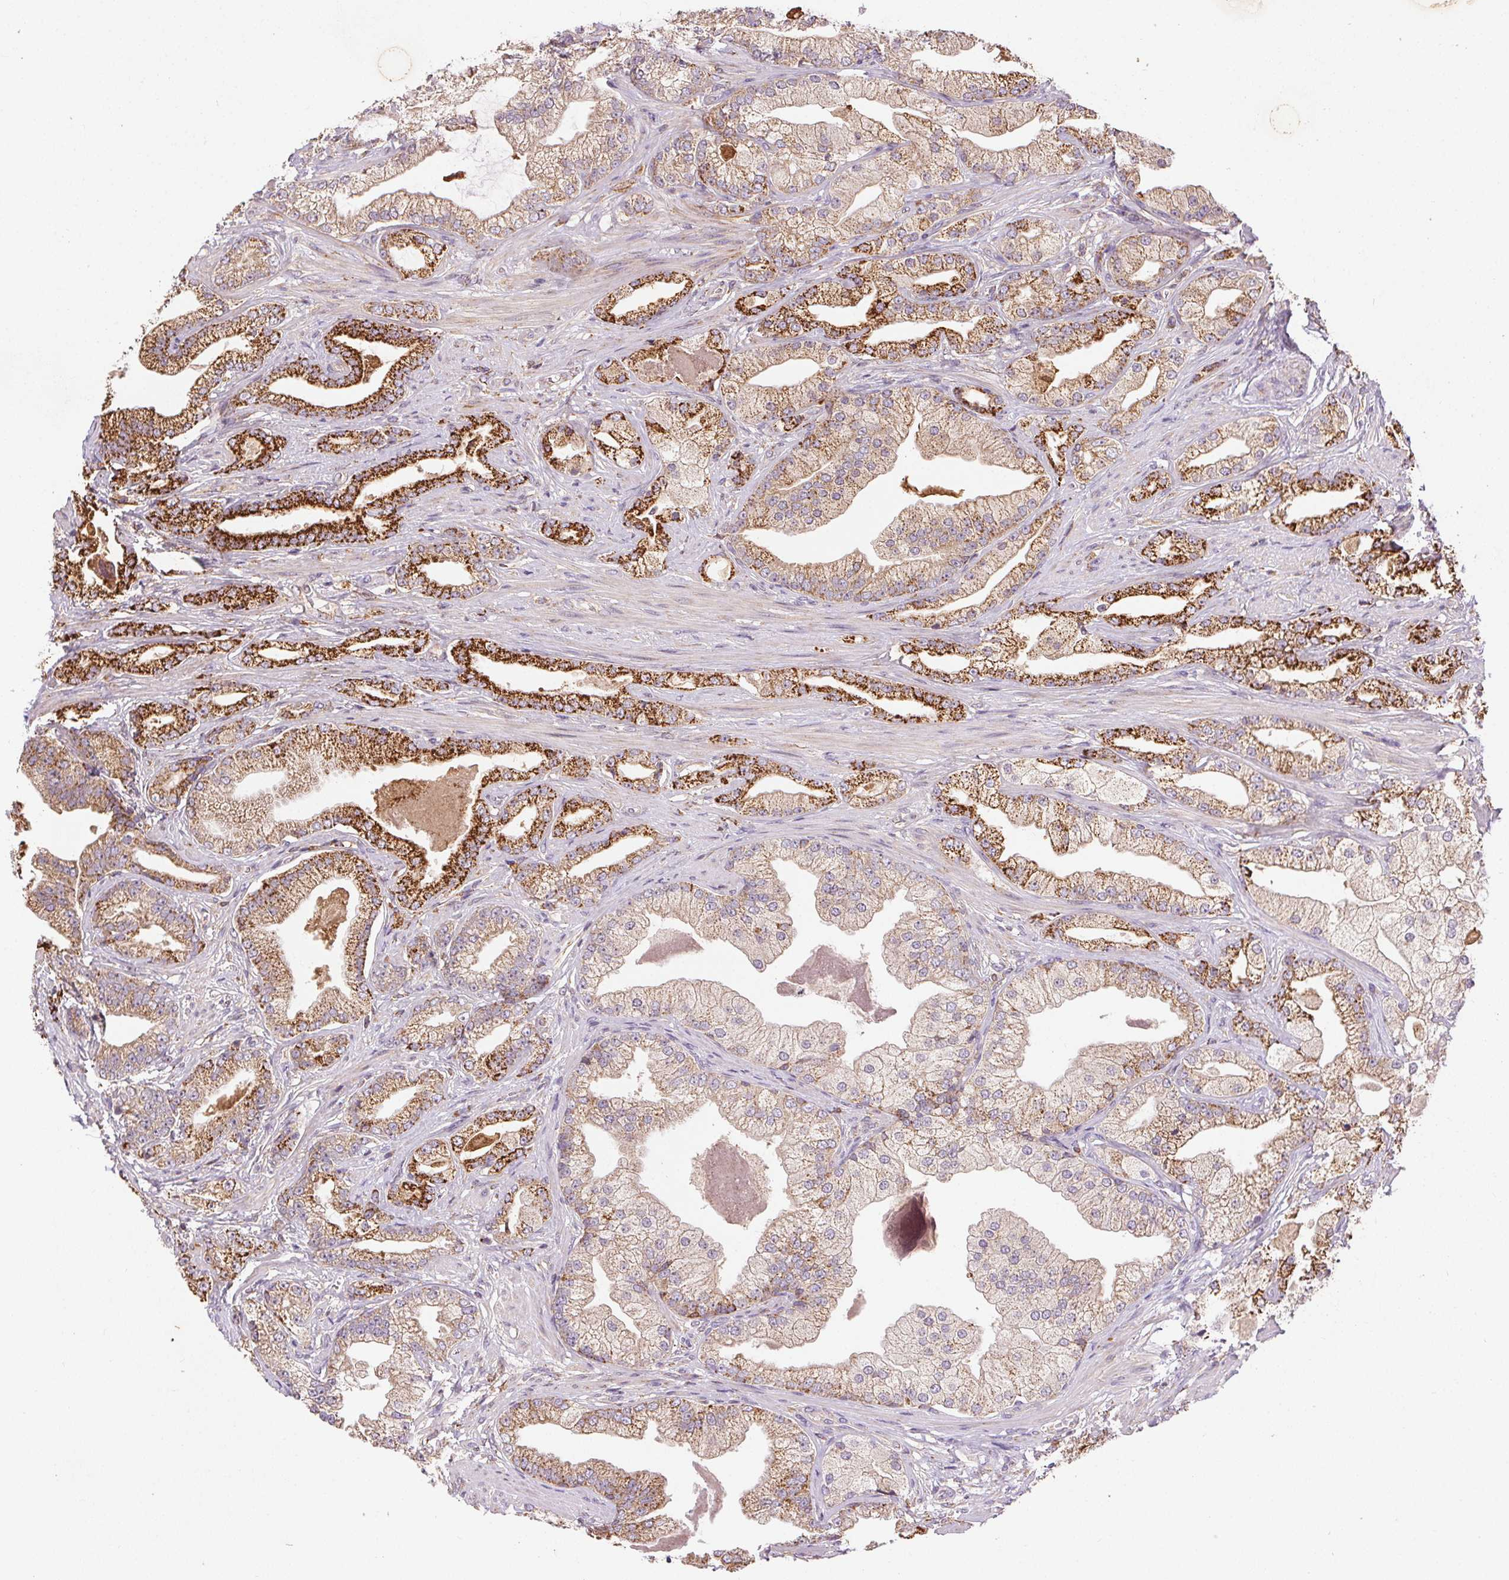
{"staining": {"intensity": "strong", "quantity": "25%-75%", "location": "cytoplasmic/membranous"}, "tissue": "prostate cancer", "cell_type": "Tumor cells", "image_type": "cancer", "snomed": [{"axis": "morphology", "description": "Adenocarcinoma, Low grade"}, {"axis": "topography", "description": "Prostate"}], "caption": "Prostate low-grade adenocarcinoma tissue displays strong cytoplasmic/membranous staining in about 25%-75% of tumor cells, visualized by immunohistochemistry.", "gene": "FNBP1L", "patient": {"sex": "male", "age": 61}}